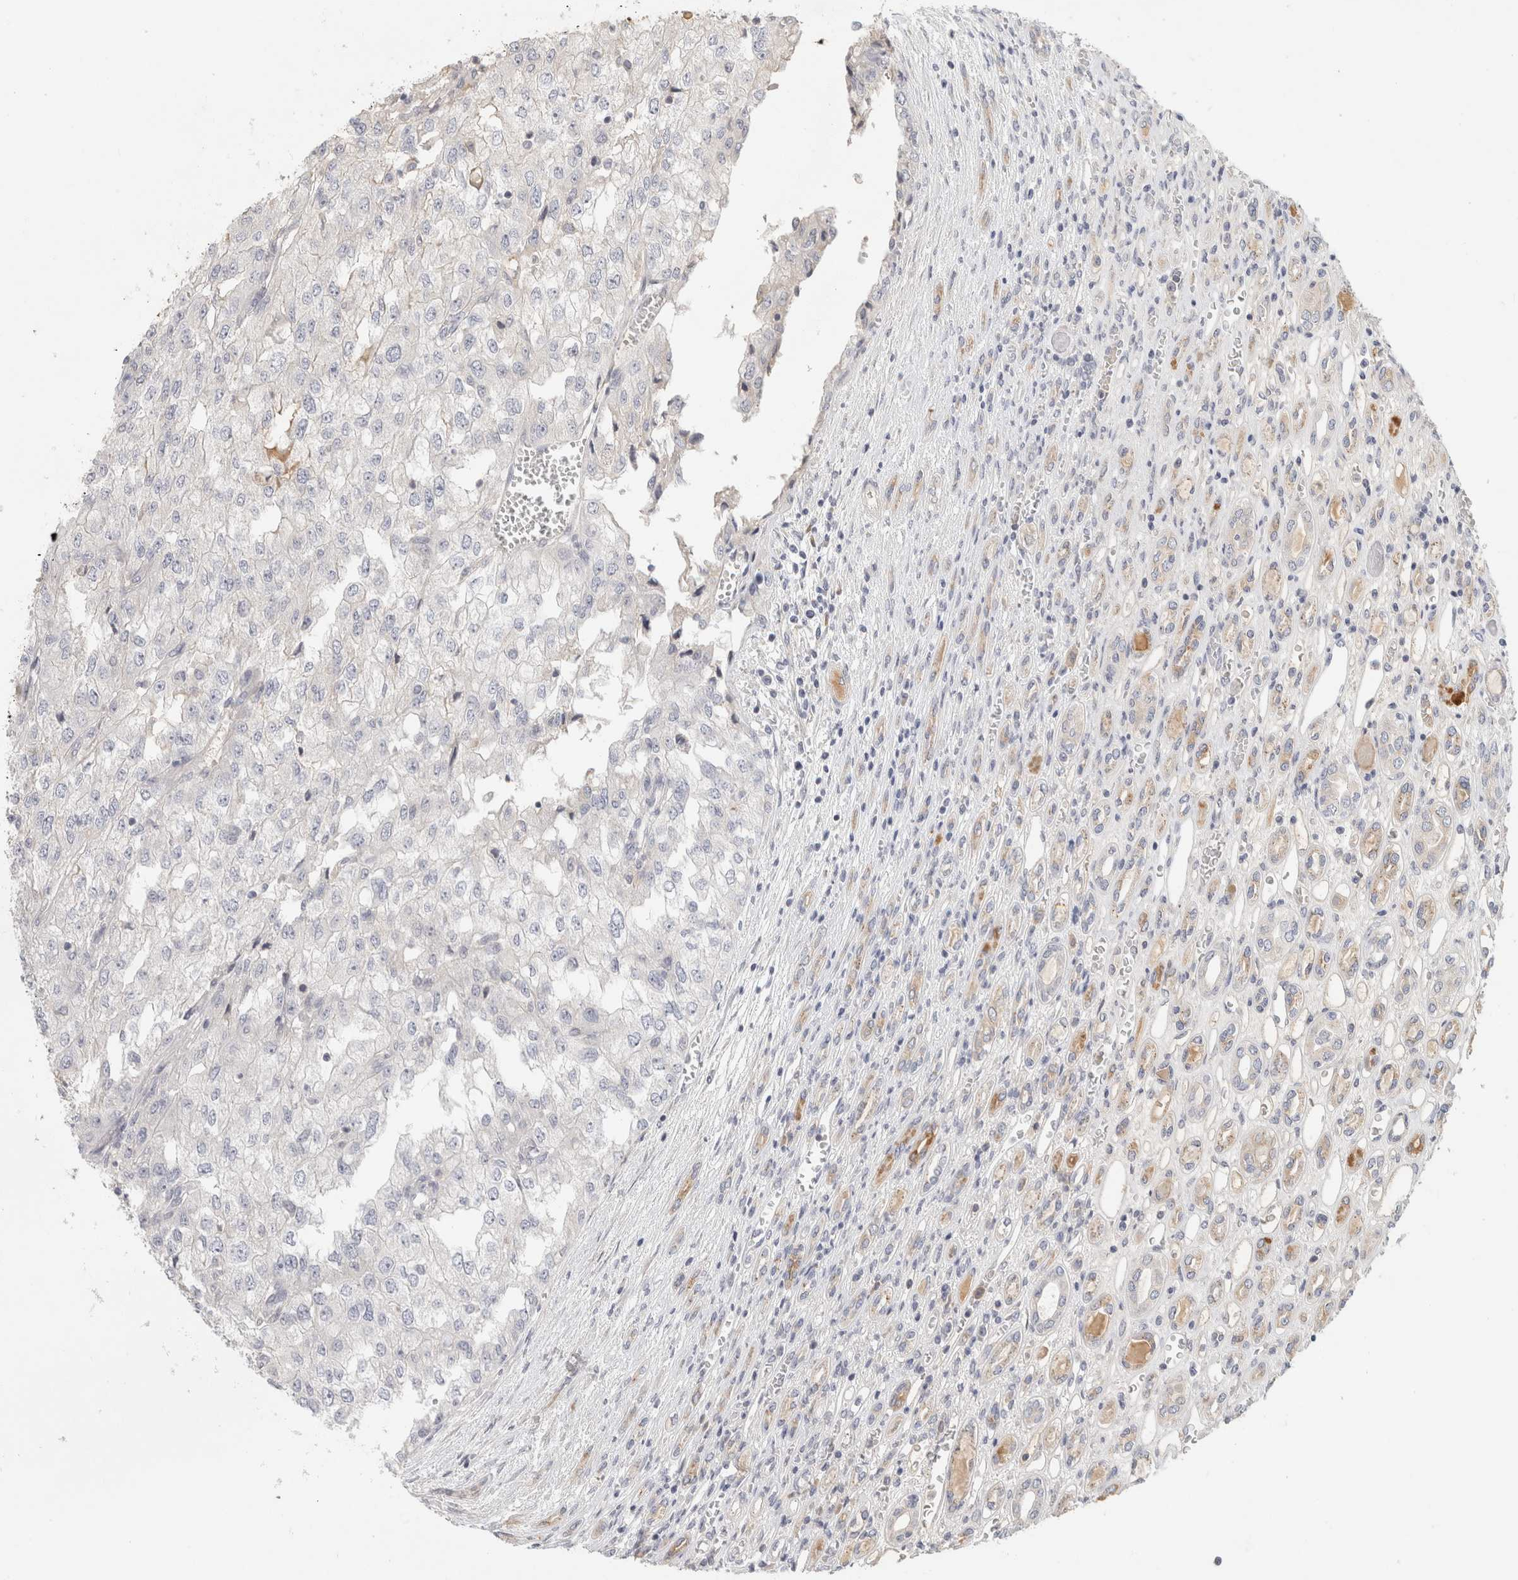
{"staining": {"intensity": "negative", "quantity": "none", "location": "none"}, "tissue": "renal cancer", "cell_type": "Tumor cells", "image_type": "cancer", "snomed": [{"axis": "morphology", "description": "Adenocarcinoma, NOS"}, {"axis": "topography", "description": "Kidney"}], "caption": "High magnification brightfield microscopy of adenocarcinoma (renal) stained with DAB (brown) and counterstained with hematoxylin (blue): tumor cells show no significant expression.", "gene": "STK31", "patient": {"sex": "female", "age": 54}}